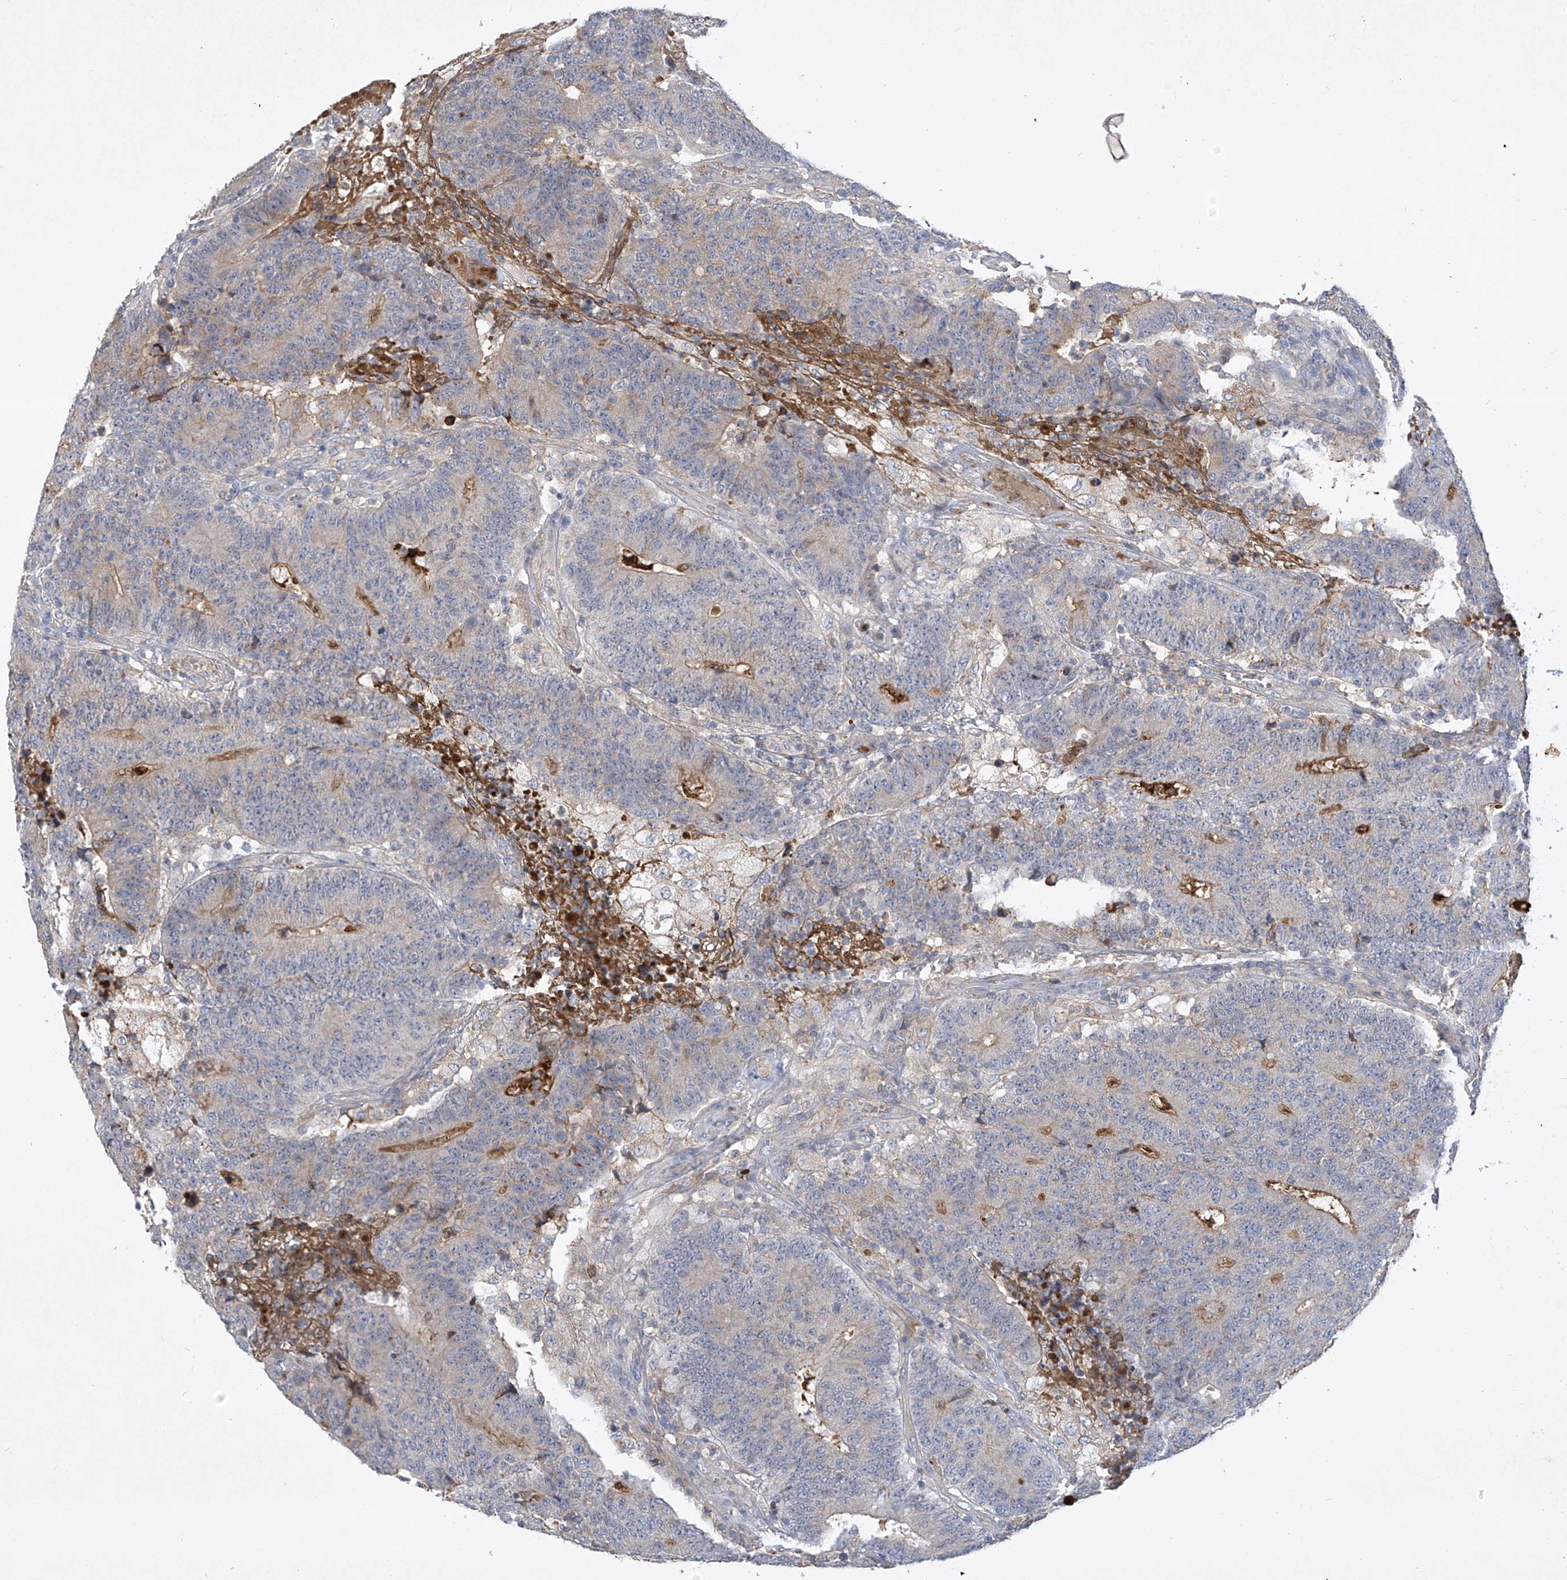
{"staining": {"intensity": "negative", "quantity": "none", "location": "none"}, "tissue": "colorectal cancer", "cell_type": "Tumor cells", "image_type": "cancer", "snomed": [{"axis": "morphology", "description": "Normal tissue, NOS"}, {"axis": "morphology", "description": "Adenocarcinoma, NOS"}, {"axis": "topography", "description": "Colon"}], "caption": "Immunohistochemistry (IHC) histopathology image of neoplastic tissue: colorectal cancer stained with DAB shows no significant protein expression in tumor cells.", "gene": "HAS3", "patient": {"sex": "female", "age": 75}}